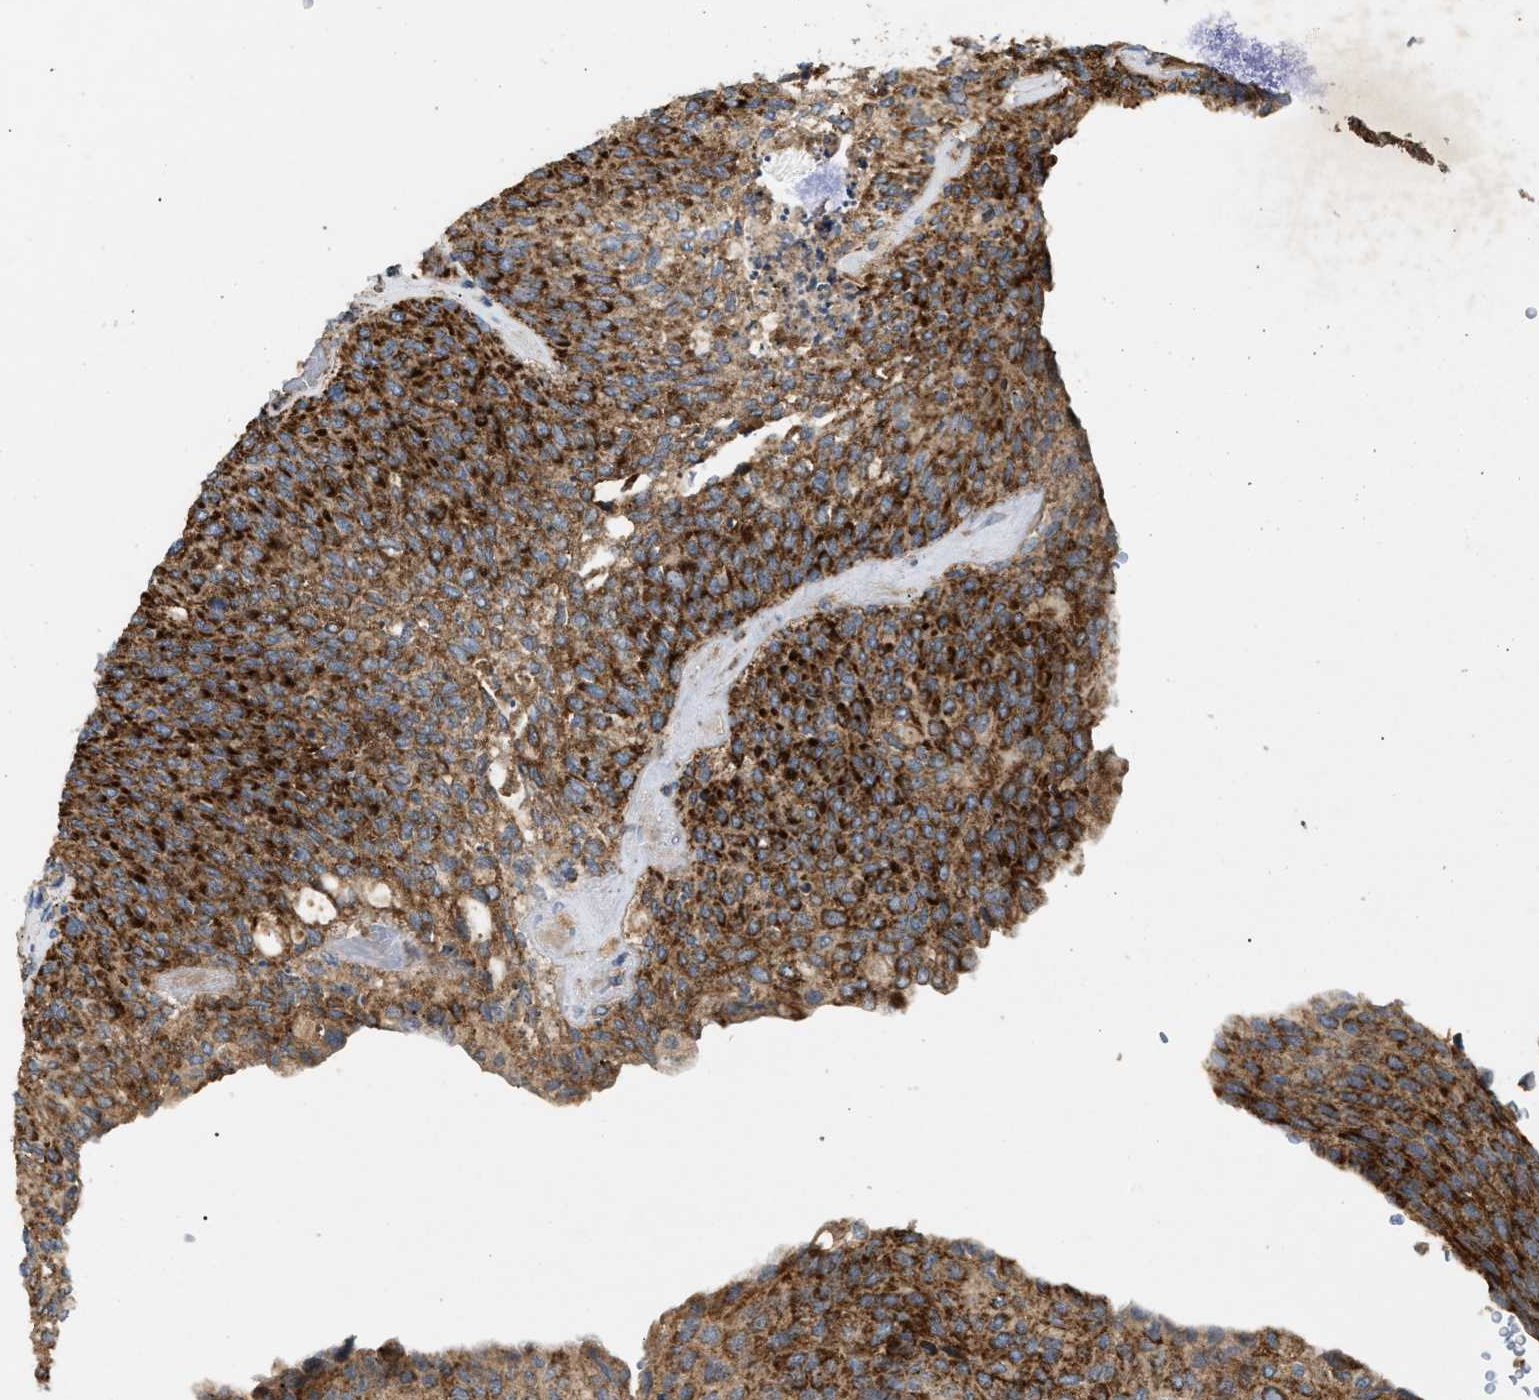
{"staining": {"intensity": "strong", "quantity": ">75%", "location": "cytoplasmic/membranous"}, "tissue": "urothelial cancer", "cell_type": "Tumor cells", "image_type": "cancer", "snomed": [{"axis": "morphology", "description": "Urothelial carcinoma, Low grade"}, {"axis": "topography", "description": "Urinary bladder"}], "caption": "An IHC micrograph of tumor tissue is shown. Protein staining in brown highlights strong cytoplasmic/membranous positivity in low-grade urothelial carcinoma within tumor cells.", "gene": "TACO1", "patient": {"sex": "female", "age": 79}}